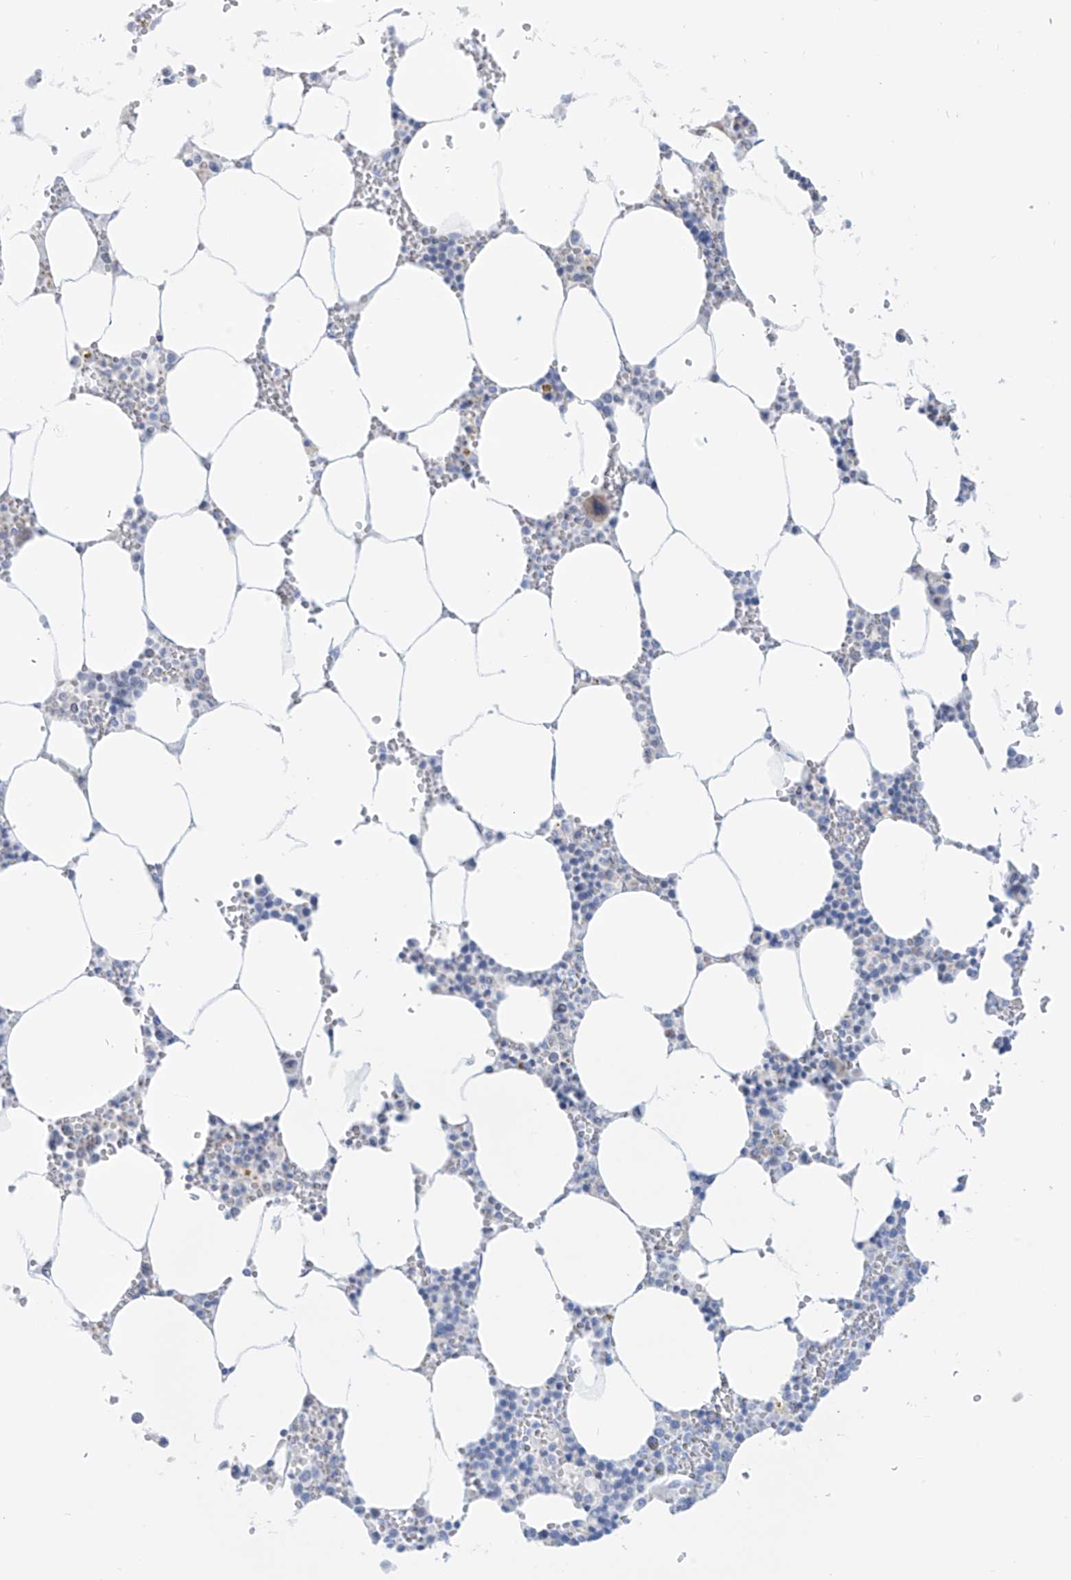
{"staining": {"intensity": "negative", "quantity": "none", "location": "none"}, "tissue": "bone marrow", "cell_type": "Hematopoietic cells", "image_type": "normal", "snomed": [{"axis": "morphology", "description": "Normal tissue, NOS"}, {"axis": "topography", "description": "Bone marrow"}], "caption": "High power microscopy photomicrograph of an IHC image of unremarkable bone marrow, revealing no significant positivity in hematopoietic cells. The staining was performed using DAB (3,3'-diaminobenzidine) to visualize the protein expression in brown, while the nuclei were stained in blue with hematoxylin (Magnification: 20x).", "gene": "SLC26A3", "patient": {"sex": "male", "age": 70}}